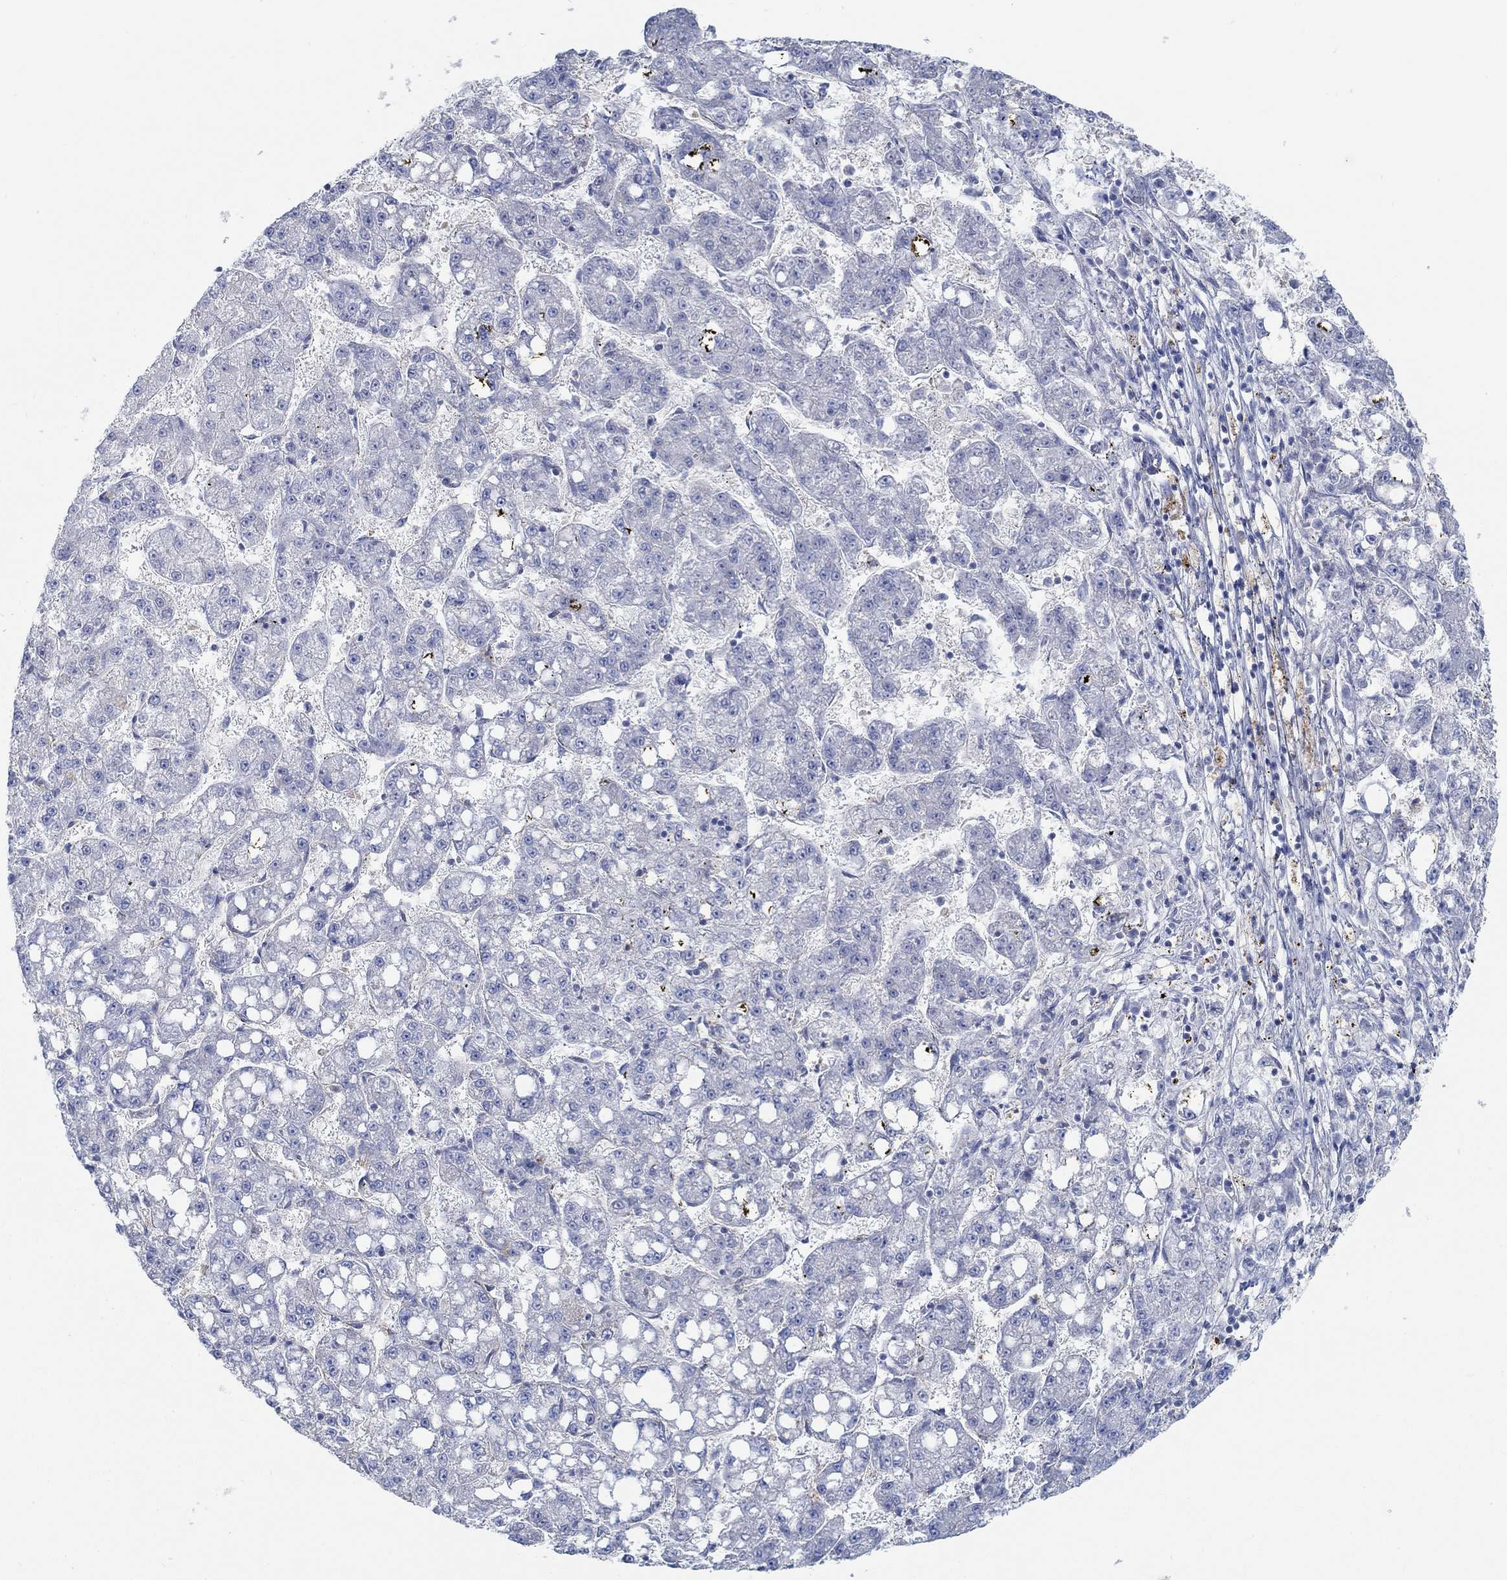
{"staining": {"intensity": "negative", "quantity": "none", "location": "none"}, "tissue": "liver cancer", "cell_type": "Tumor cells", "image_type": "cancer", "snomed": [{"axis": "morphology", "description": "Carcinoma, Hepatocellular, NOS"}, {"axis": "topography", "description": "Liver"}], "caption": "This is a micrograph of IHC staining of liver cancer (hepatocellular carcinoma), which shows no expression in tumor cells.", "gene": "SPAG9", "patient": {"sex": "female", "age": 65}}